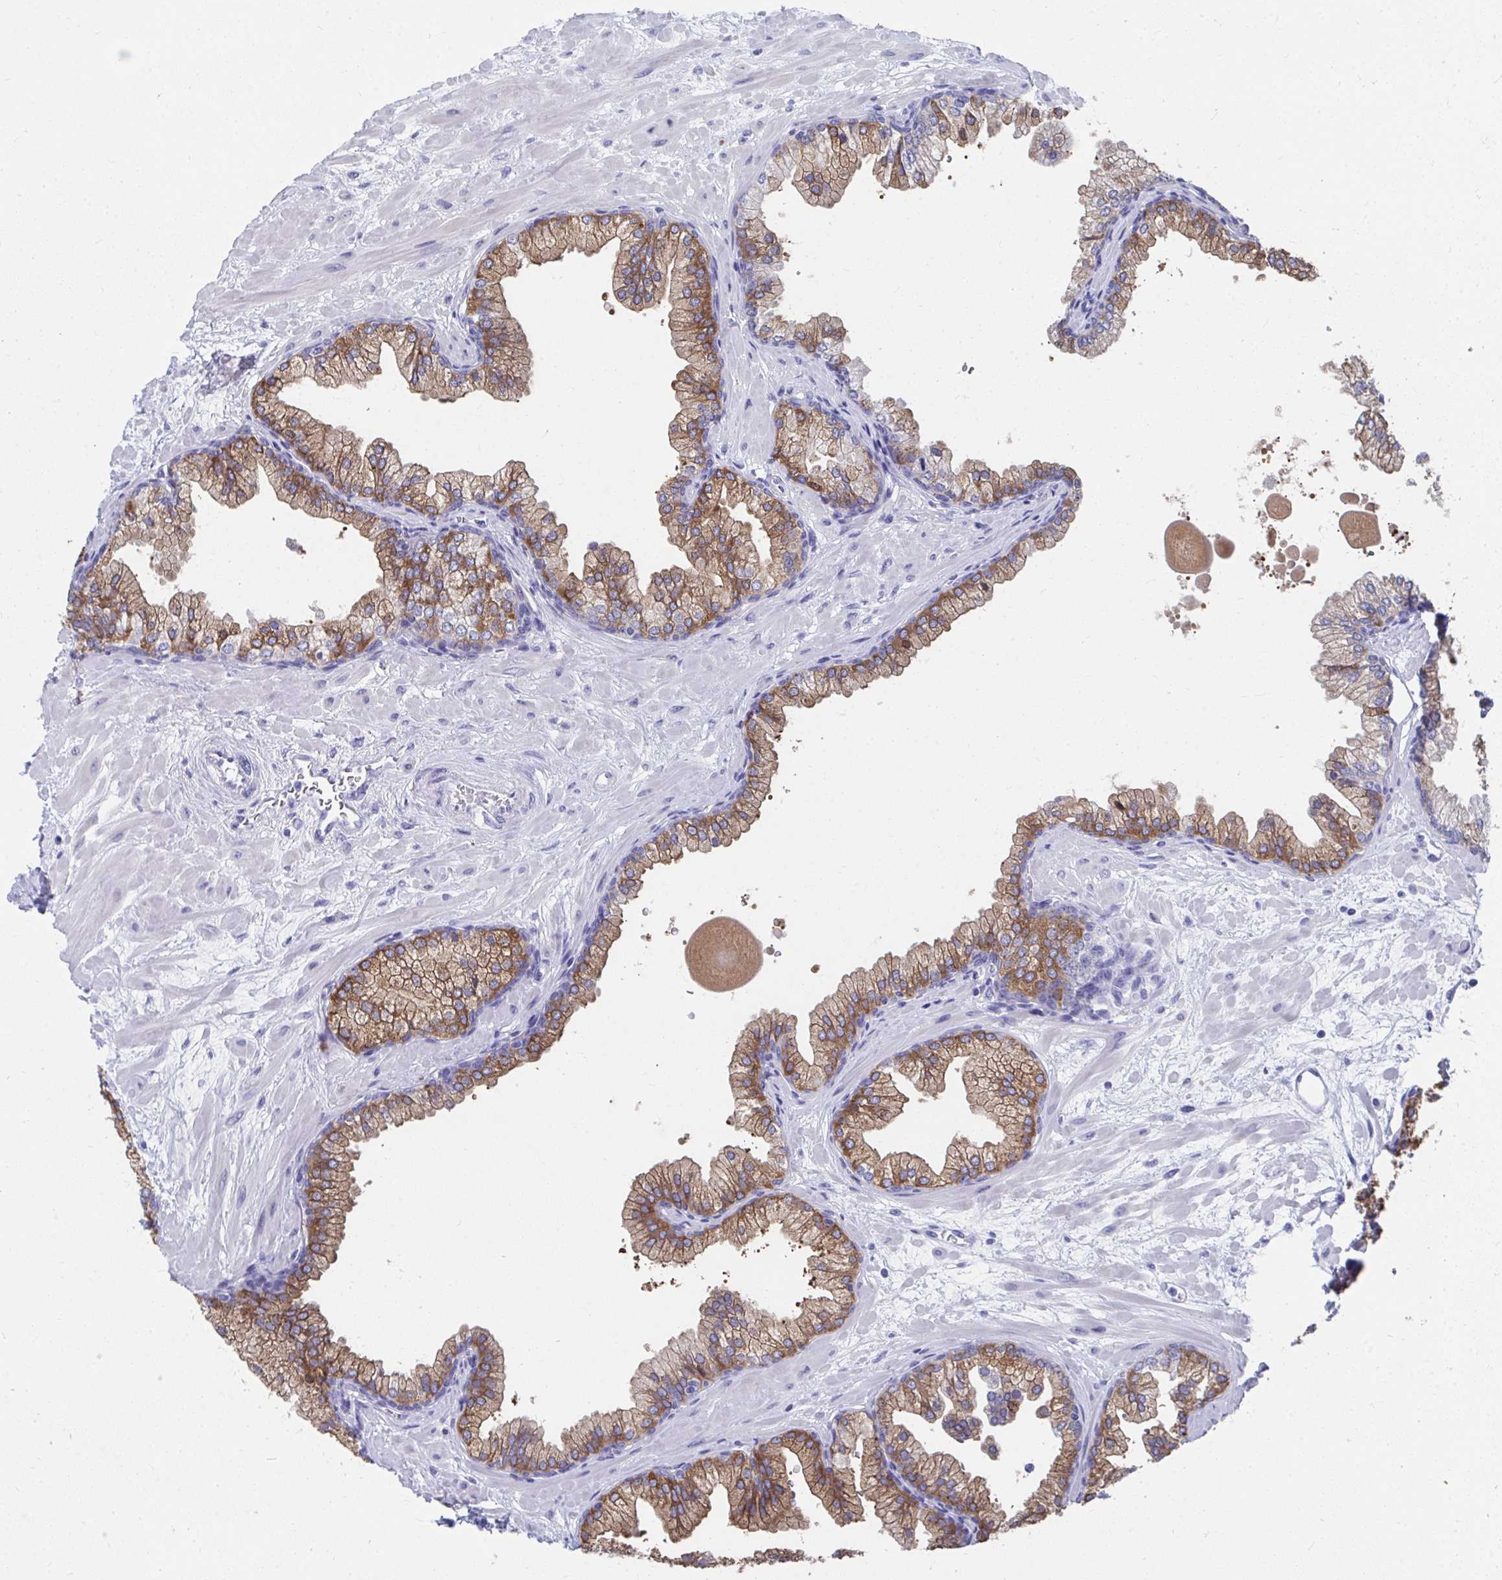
{"staining": {"intensity": "moderate", "quantity": "25%-75%", "location": "cytoplasmic/membranous"}, "tissue": "prostate", "cell_type": "Glandular cells", "image_type": "normal", "snomed": [{"axis": "morphology", "description": "Normal tissue, NOS"}, {"axis": "topography", "description": "Prostate"}, {"axis": "topography", "description": "Peripheral nerve tissue"}], "caption": "The micrograph reveals a brown stain indicating the presence of a protein in the cytoplasmic/membranous of glandular cells in prostate. (DAB (3,3'-diaminobenzidine) IHC with brightfield microscopy, high magnification).", "gene": "HGD", "patient": {"sex": "male", "age": 61}}